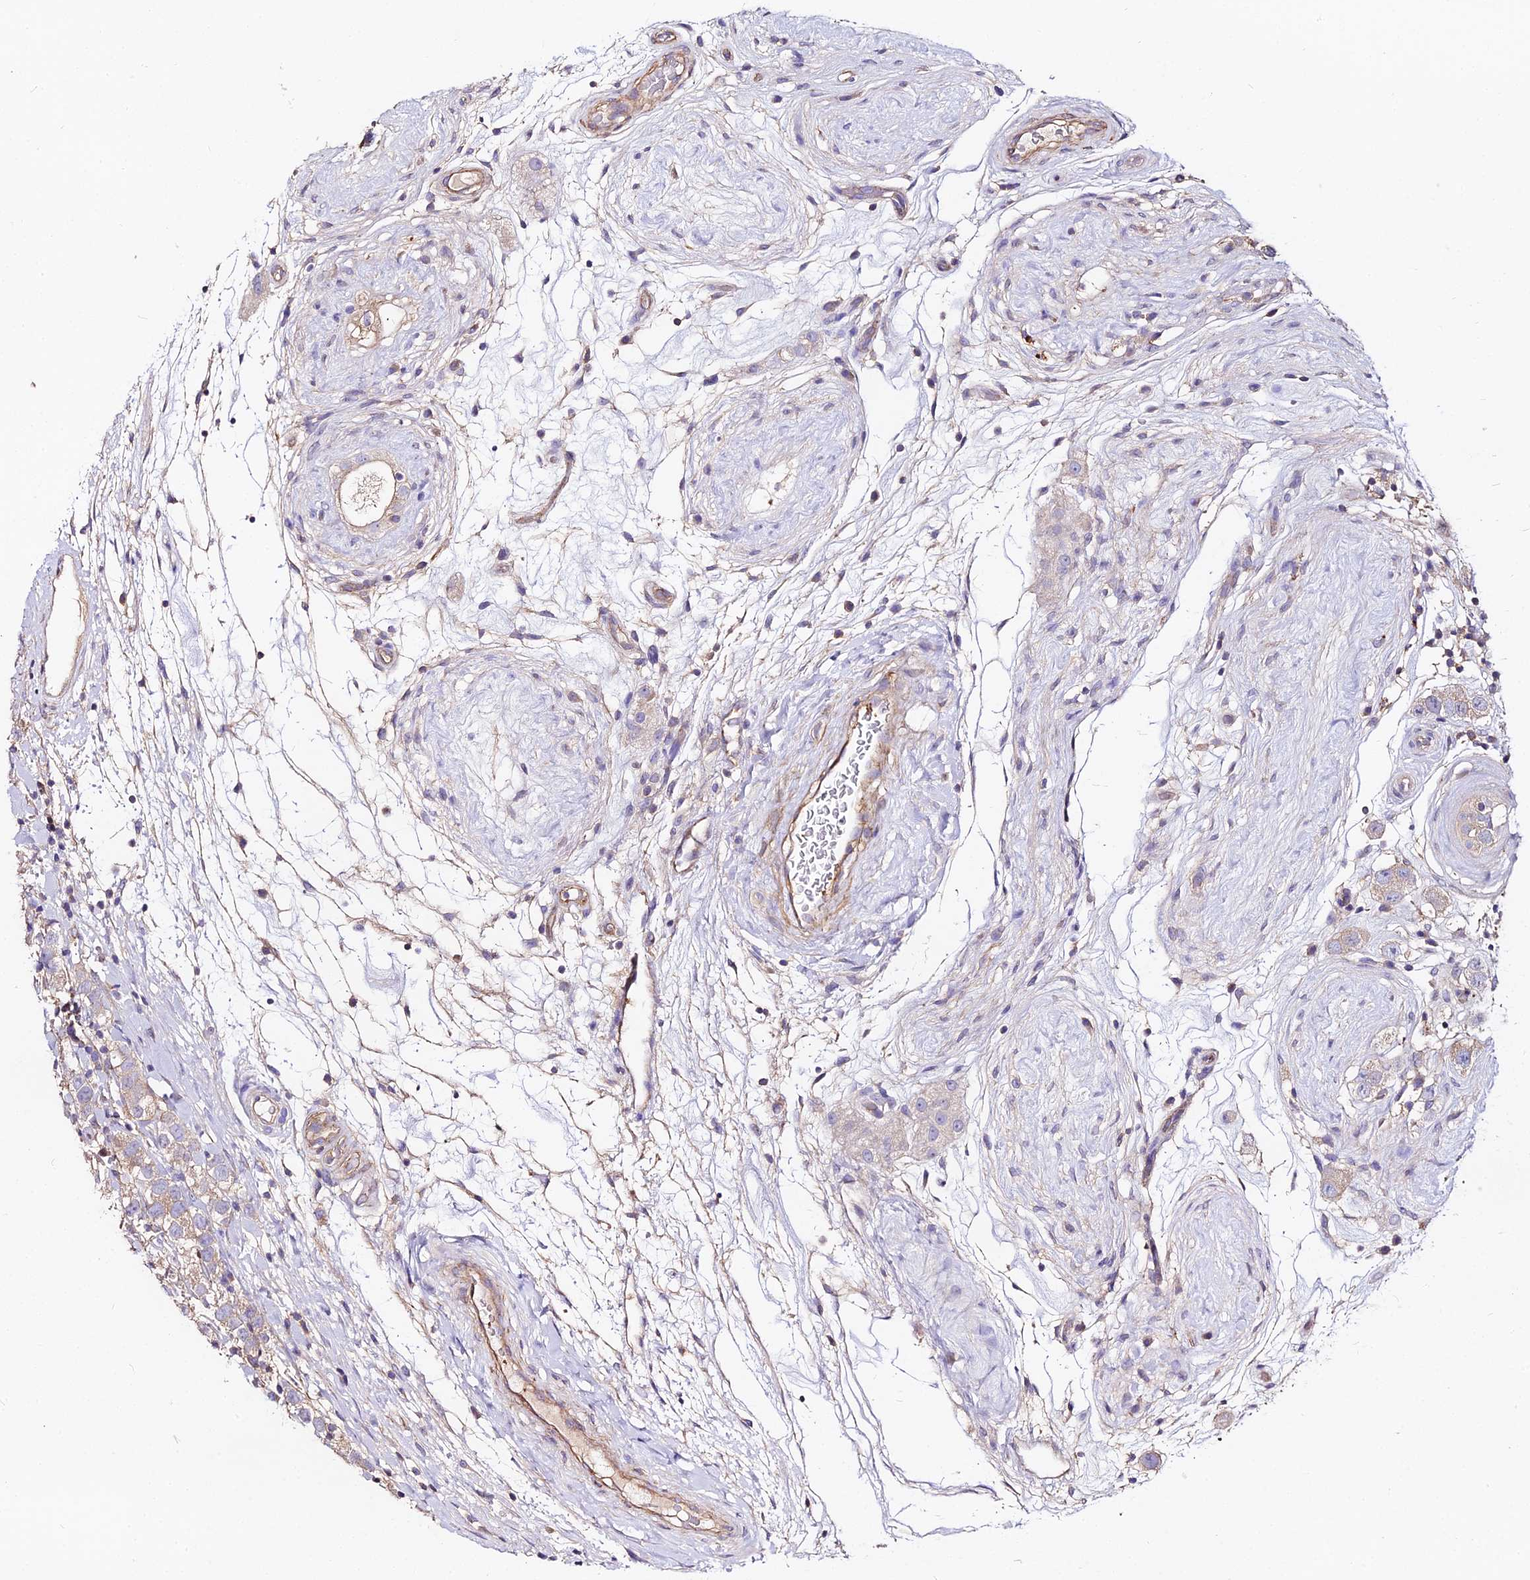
{"staining": {"intensity": "negative", "quantity": "none", "location": "none"}, "tissue": "testis cancer", "cell_type": "Tumor cells", "image_type": "cancer", "snomed": [{"axis": "morphology", "description": "Seminoma, NOS"}, {"axis": "topography", "description": "Testis"}], "caption": "Immunohistochemical staining of human seminoma (testis) displays no significant expression in tumor cells.", "gene": "GLYAT", "patient": {"sex": "male", "age": 34}}